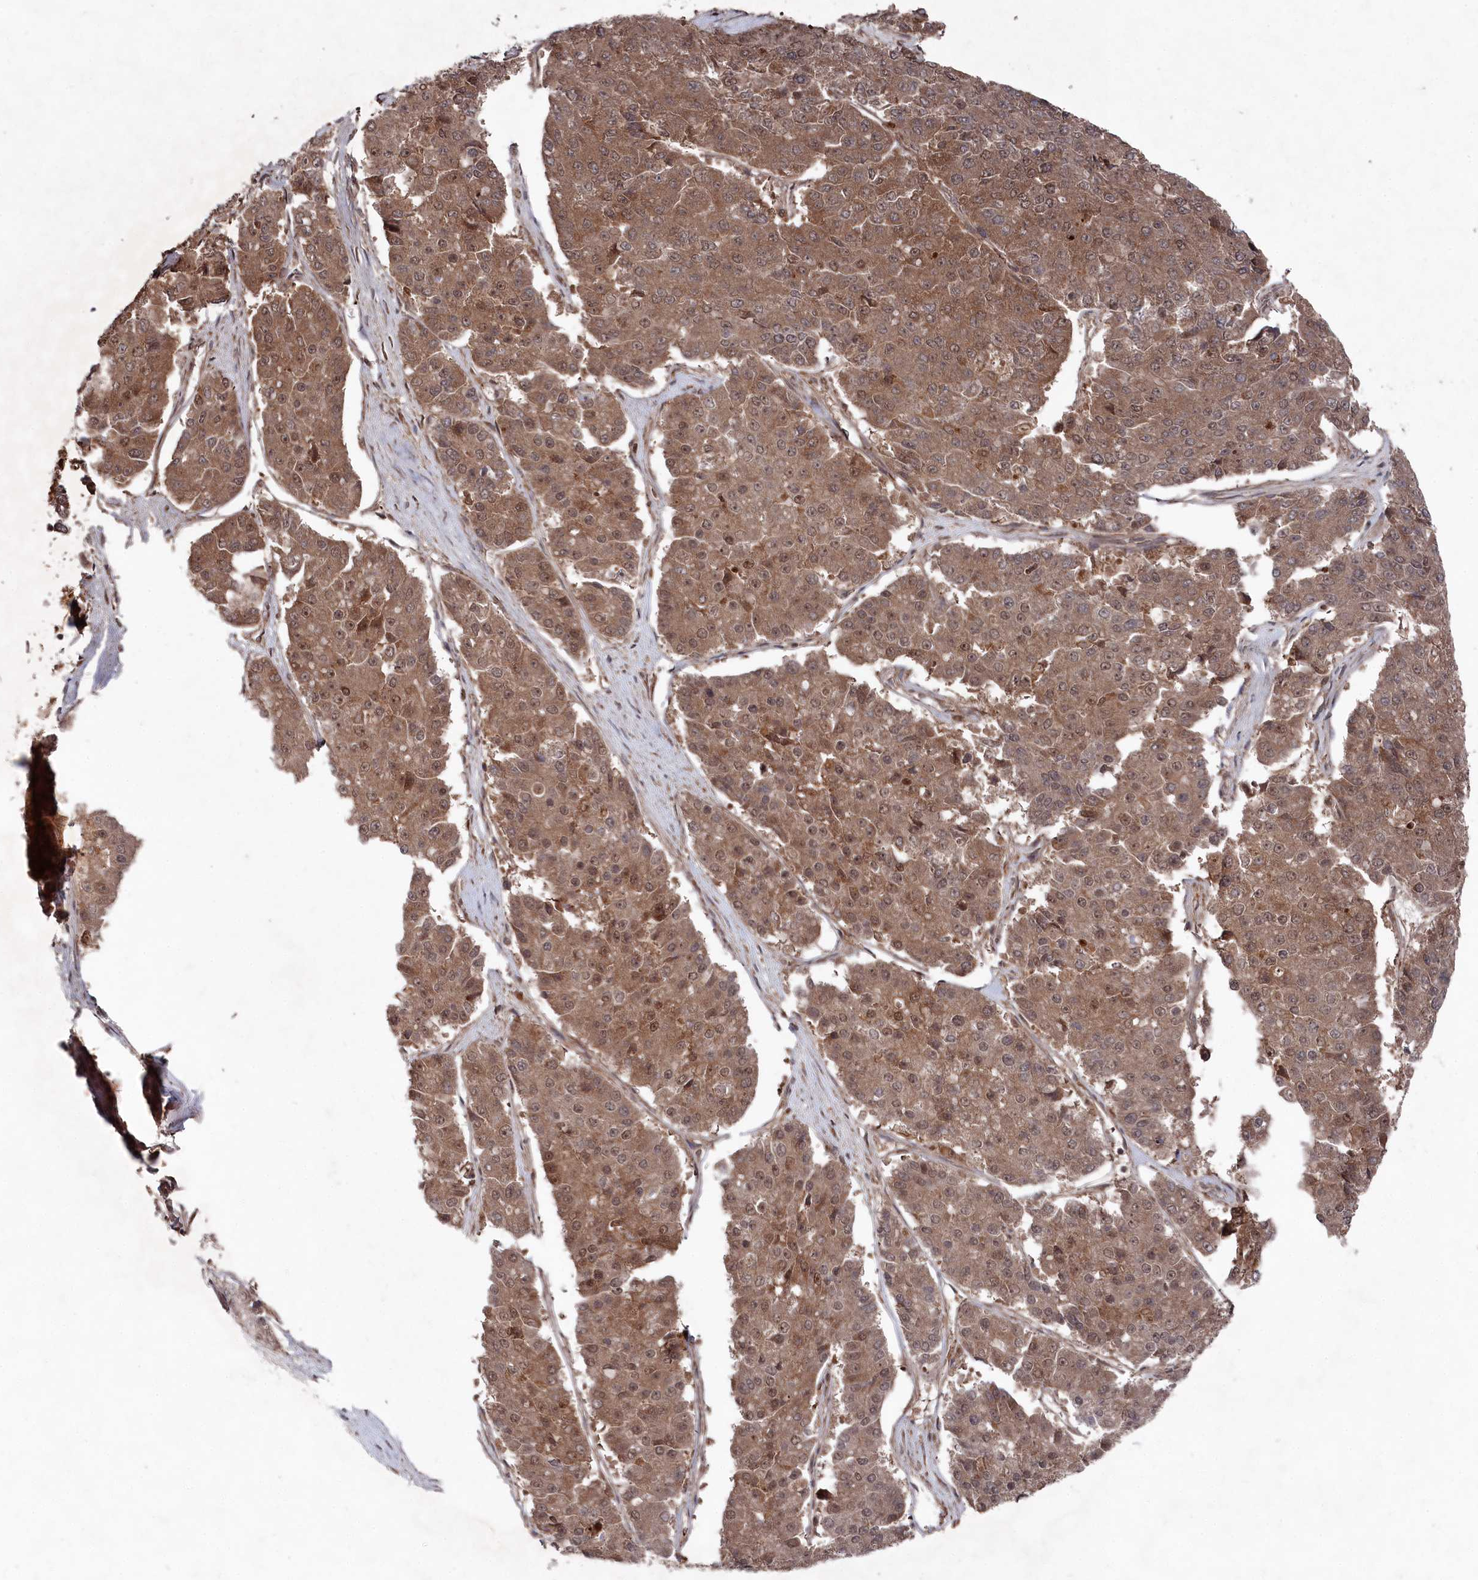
{"staining": {"intensity": "moderate", "quantity": ">75%", "location": "cytoplasmic/membranous,nuclear"}, "tissue": "pancreatic cancer", "cell_type": "Tumor cells", "image_type": "cancer", "snomed": [{"axis": "morphology", "description": "Adenocarcinoma, NOS"}, {"axis": "topography", "description": "Pancreas"}], "caption": "Protein expression analysis of adenocarcinoma (pancreatic) displays moderate cytoplasmic/membranous and nuclear positivity in approximately >75% of tumor cells. The staining is performed using DAB brown chromogen to label protein expression. The nuclei are counter-stained blue using hematoxylin.", "gene": "BORCS7", "patient": {"sex": "male", "age": 50}}